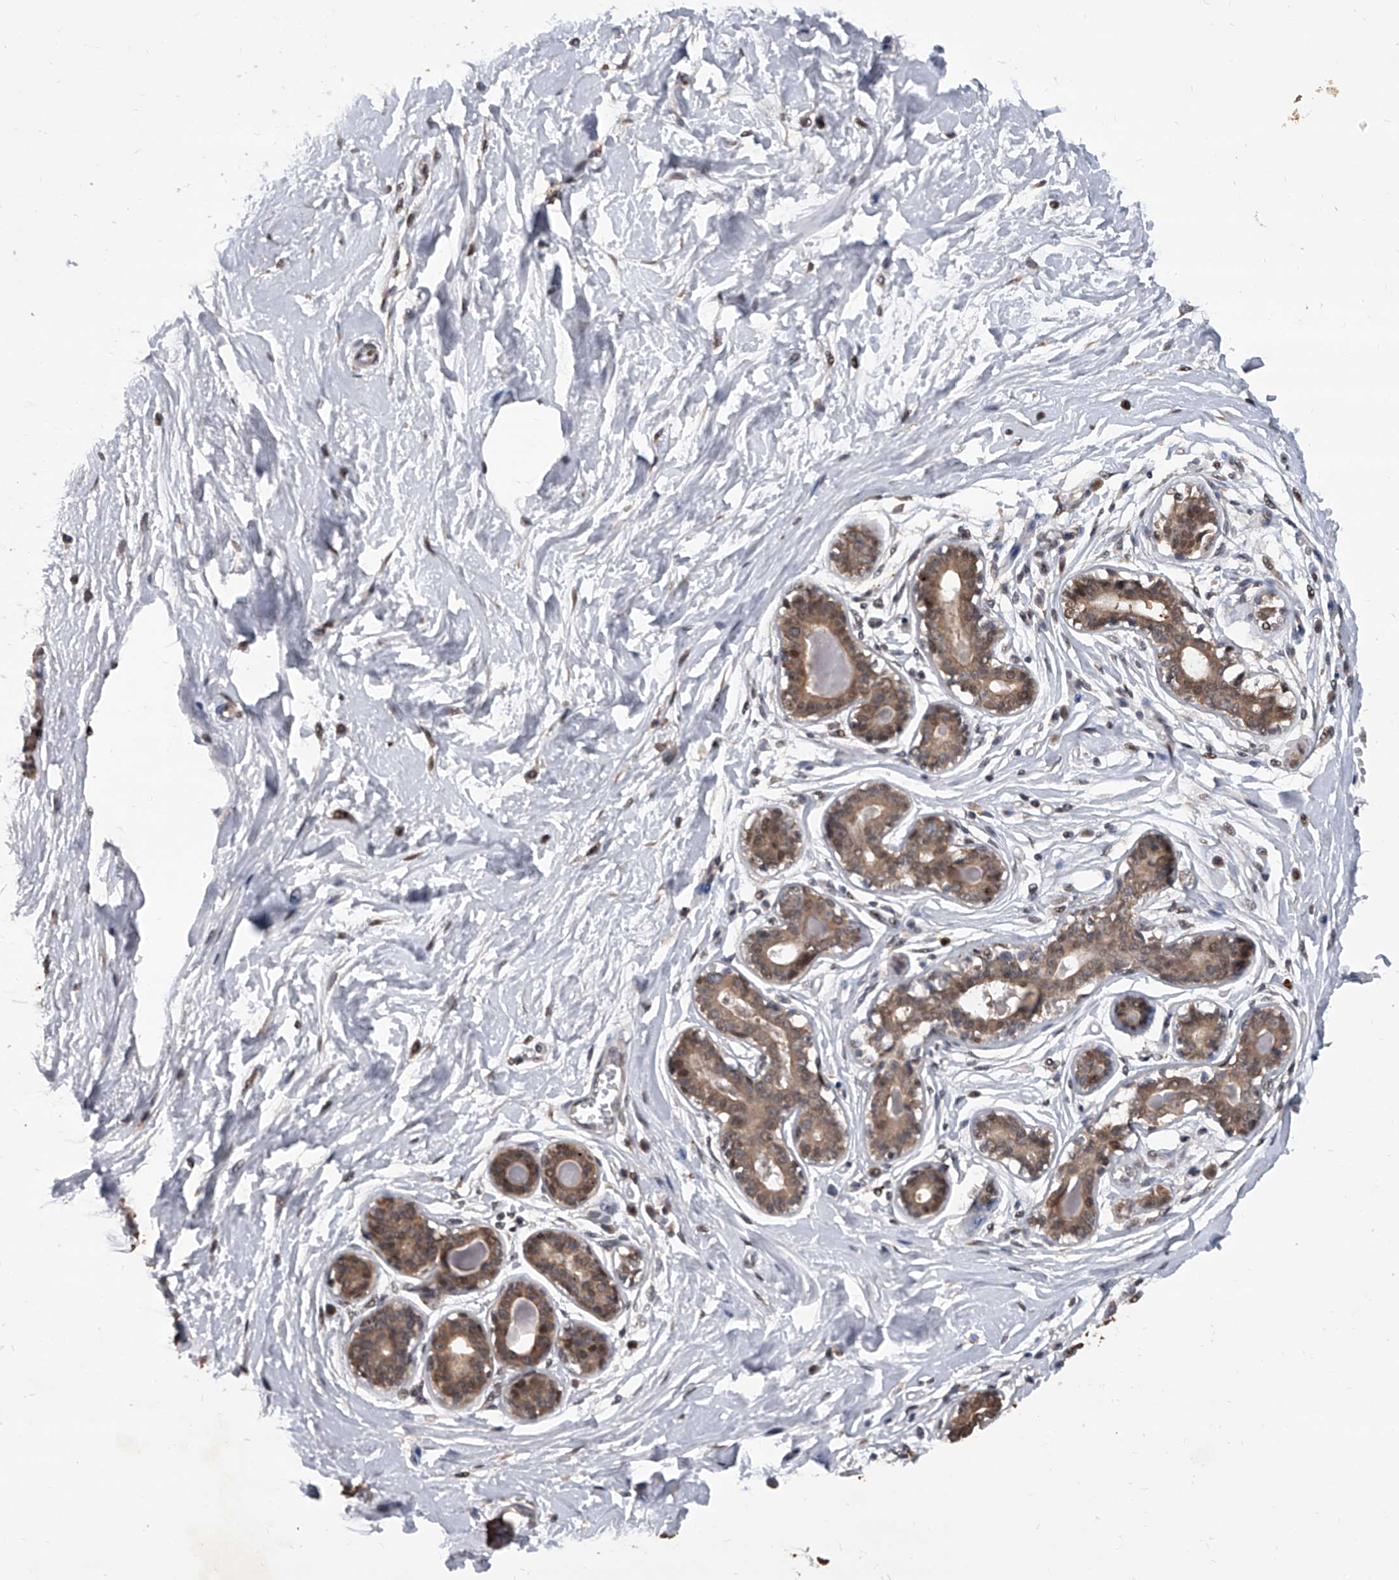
{"staining": {"intensity": "weak", "quantity": "25%-75%", "location": "cytoplasmic/membranous"}, "tissue": "breast", "cell_type": "Adipocytes", "image_type": "normal", "snomed": [{"axis": "morphology", "description": "Normal tissue, NOS"}, {"axis": "topography", "description": "Breast"}], "caption": "Immunohistochemical staining of unremarkable breast demonstrates 25%-75% levels of weak cytoplasmic/membranous protein positivity in approximately 25%-75% of adipocytes. Ihc stains the protein of interest in brown and the nuclei are stained blue.", "gene": "BHLHE23", "patient": {"sex": "female", "age": 45}}